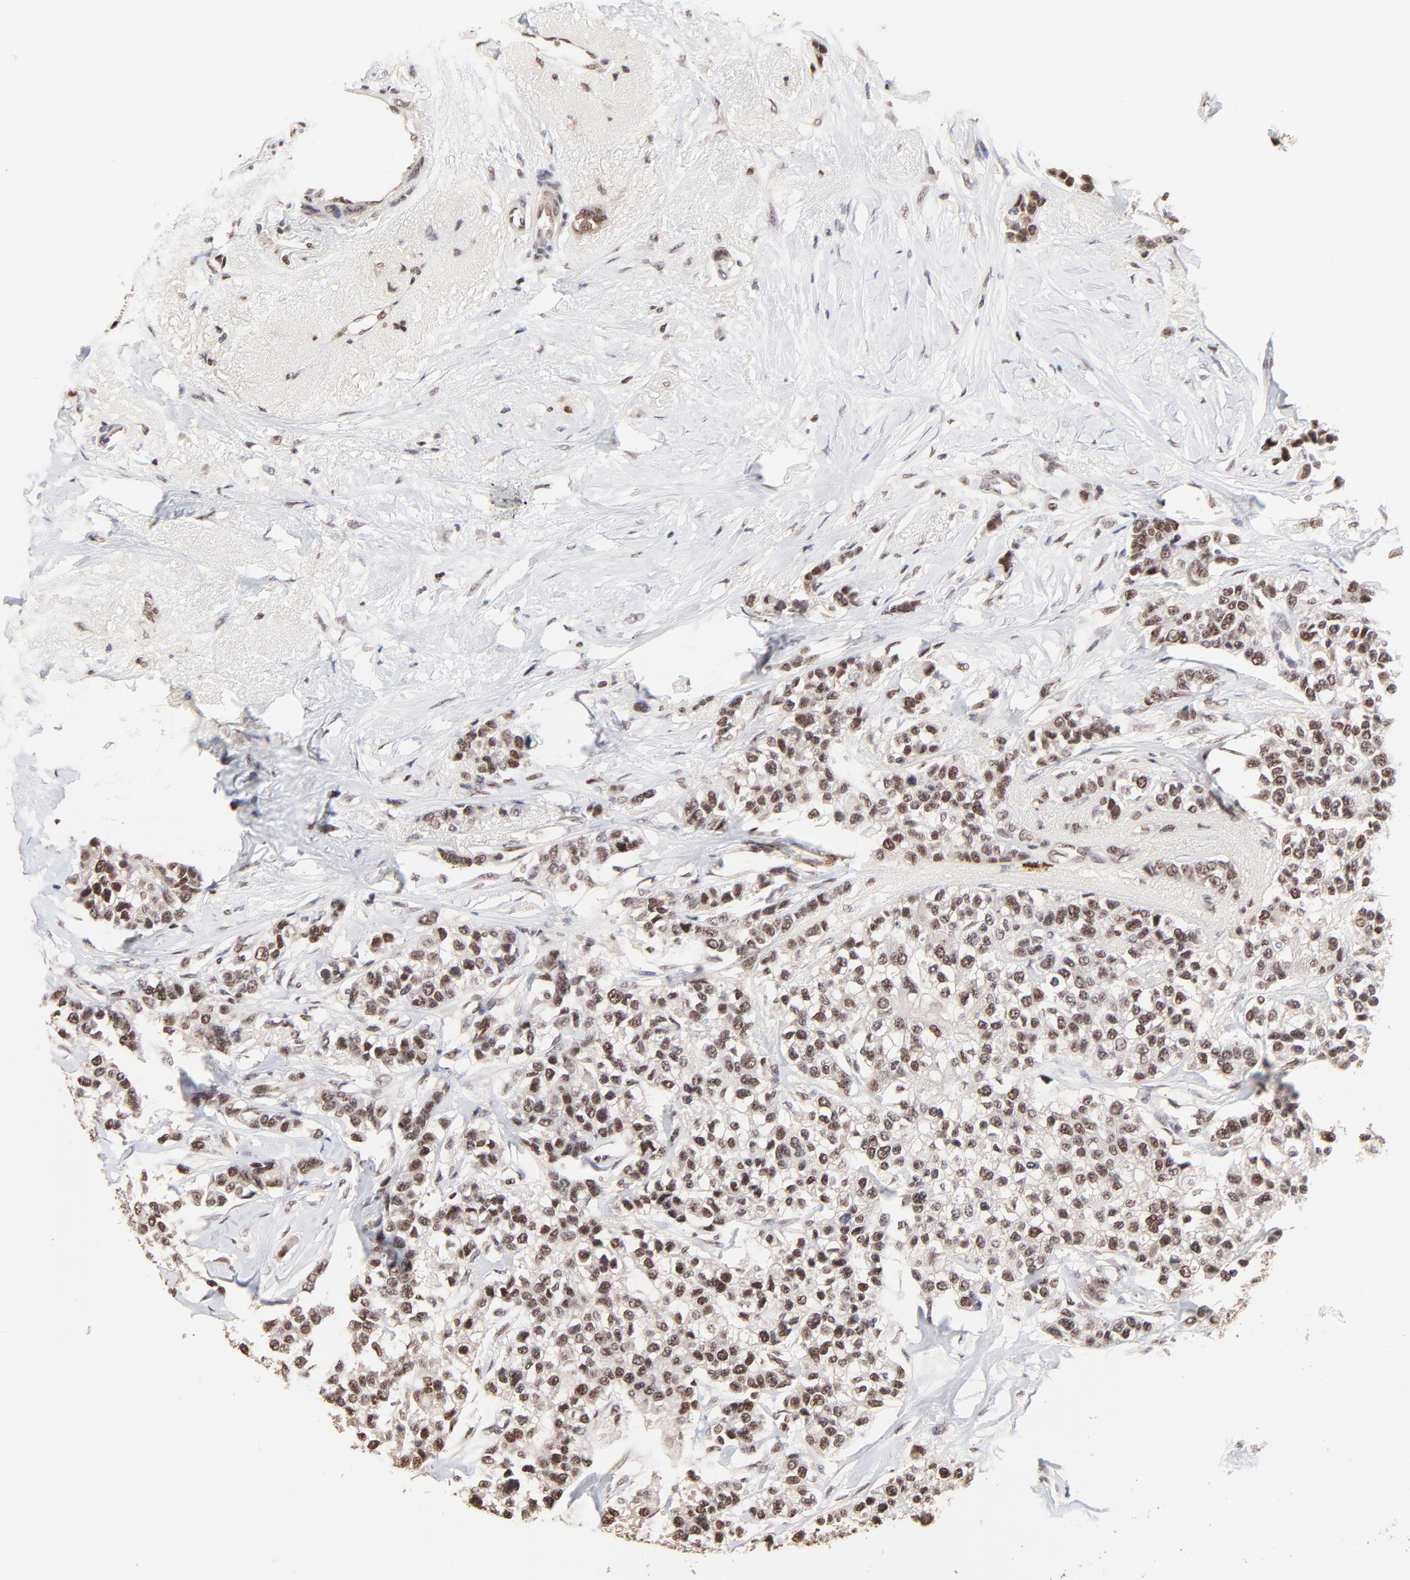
{"staining": {"intensity": "moderate", "quantity": "25%-75%", "location": "nuclear"}, "tissue": "breast cancer", "cell_type": "Tumor cells", "image_type": "cancer", "snomed": [{"axis": "morphology", "description": "Duct carcinoma"}, {"axis": "topography", "description": "Breast"}], "caption": "Breast invasive ductal carcinoma stained for a protein reveals moderate nuclear positivity in tumor cells.", "gene": "DSN1", "patient": {"sex": "female", "age": 51}}